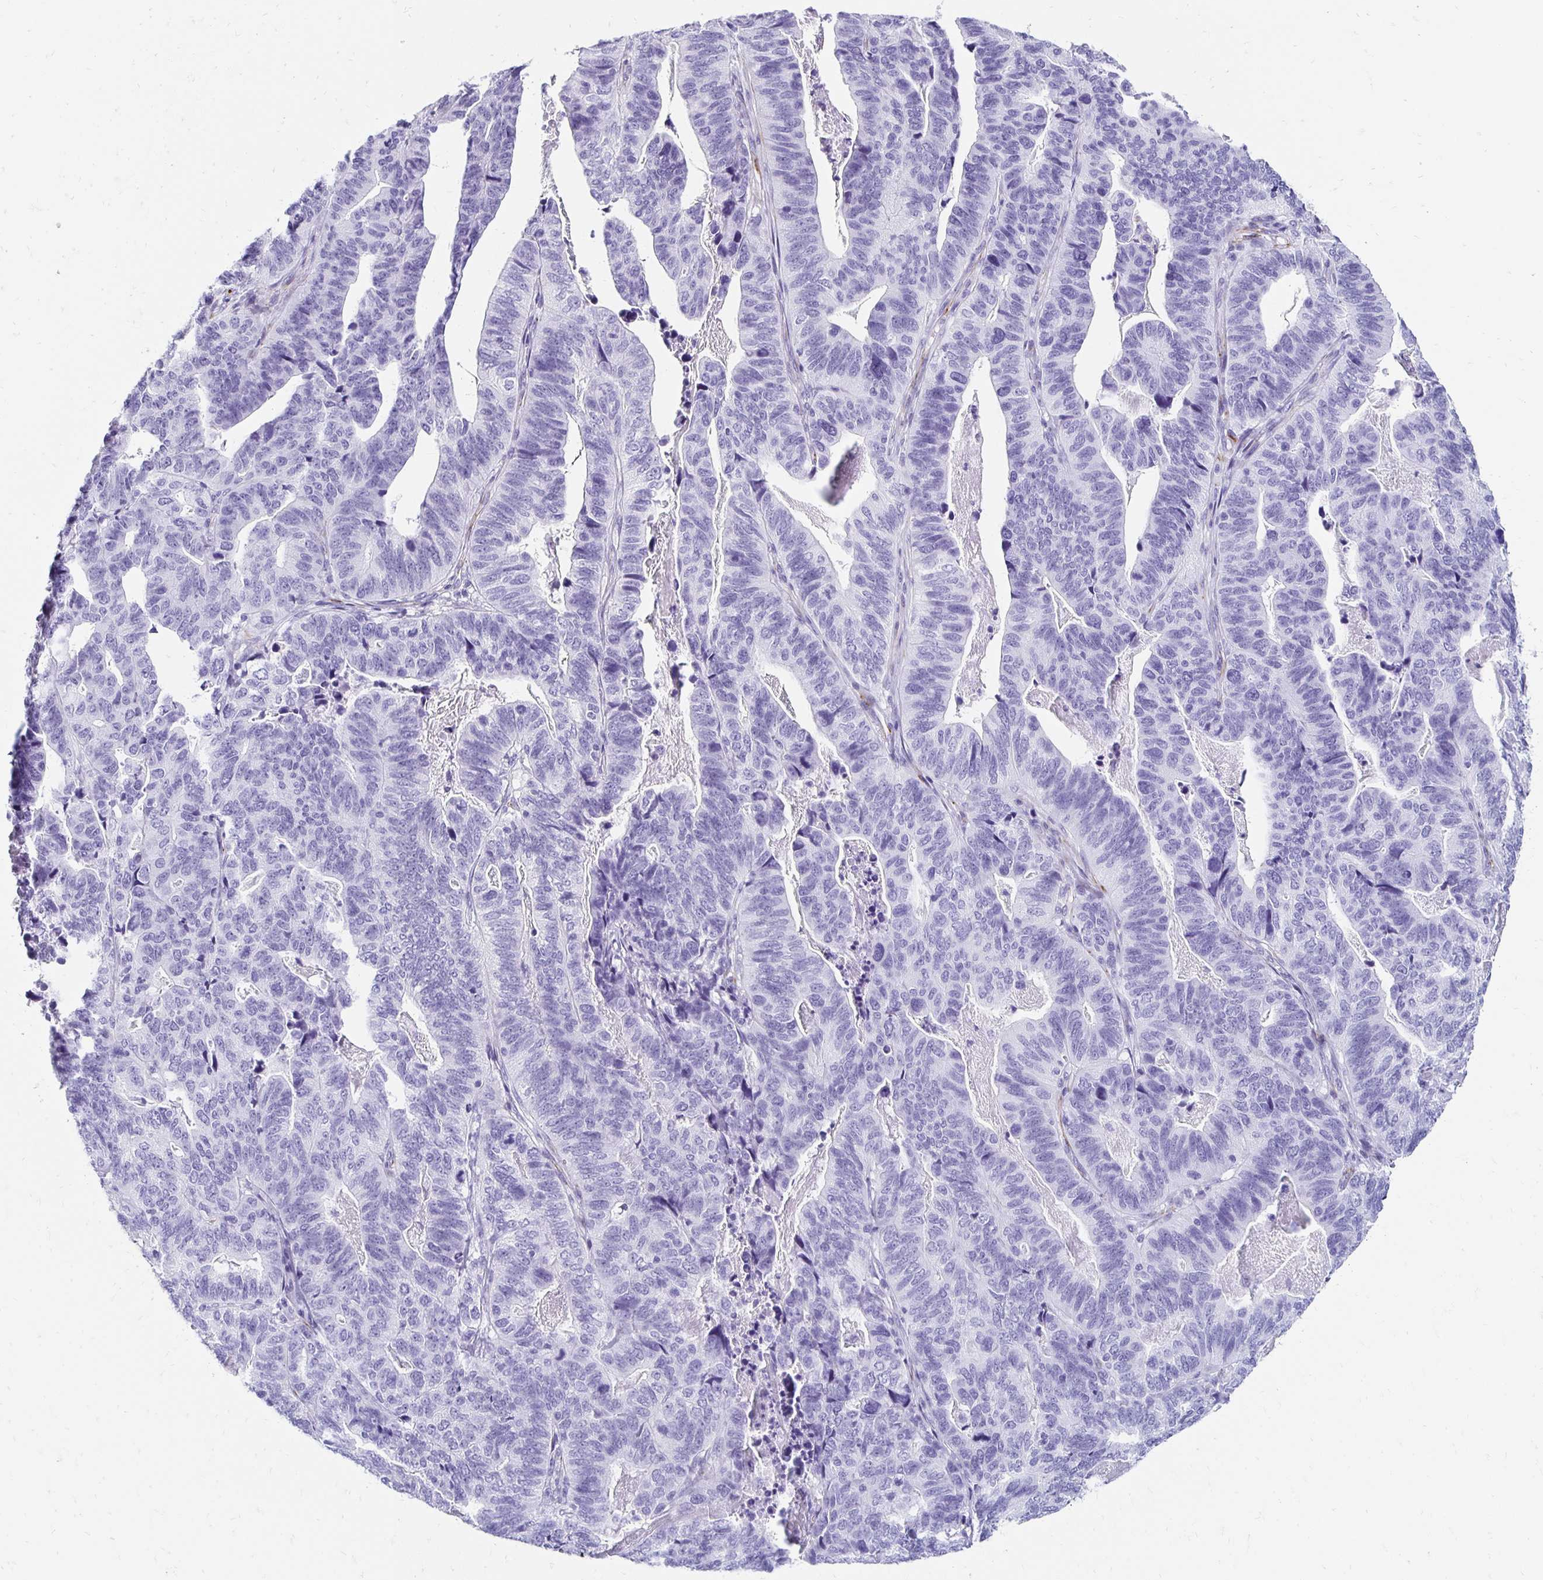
{"staining": {"intensity": "negative", "quantity": "none", "location": "none"}, "tissue": "stomach cancer", "cell_type": "Tumor cells", "image_type": "cancer", "snomed": [{"axis": "morphology", "description": "Adenocarcinoma, NOS"}, {"axis": "topography", "description": "Stomach, upper"}], "caption": "Tumor cells show no significant protein expression in stomach cancer. The staining was performed using DAB to visualize the protein expression in brown, while the nuclei were stained in blue with hematoxylin (Magnification: 20x).", "gene": "TMEM54", "patient": {"sex": "female", "age": 67}}